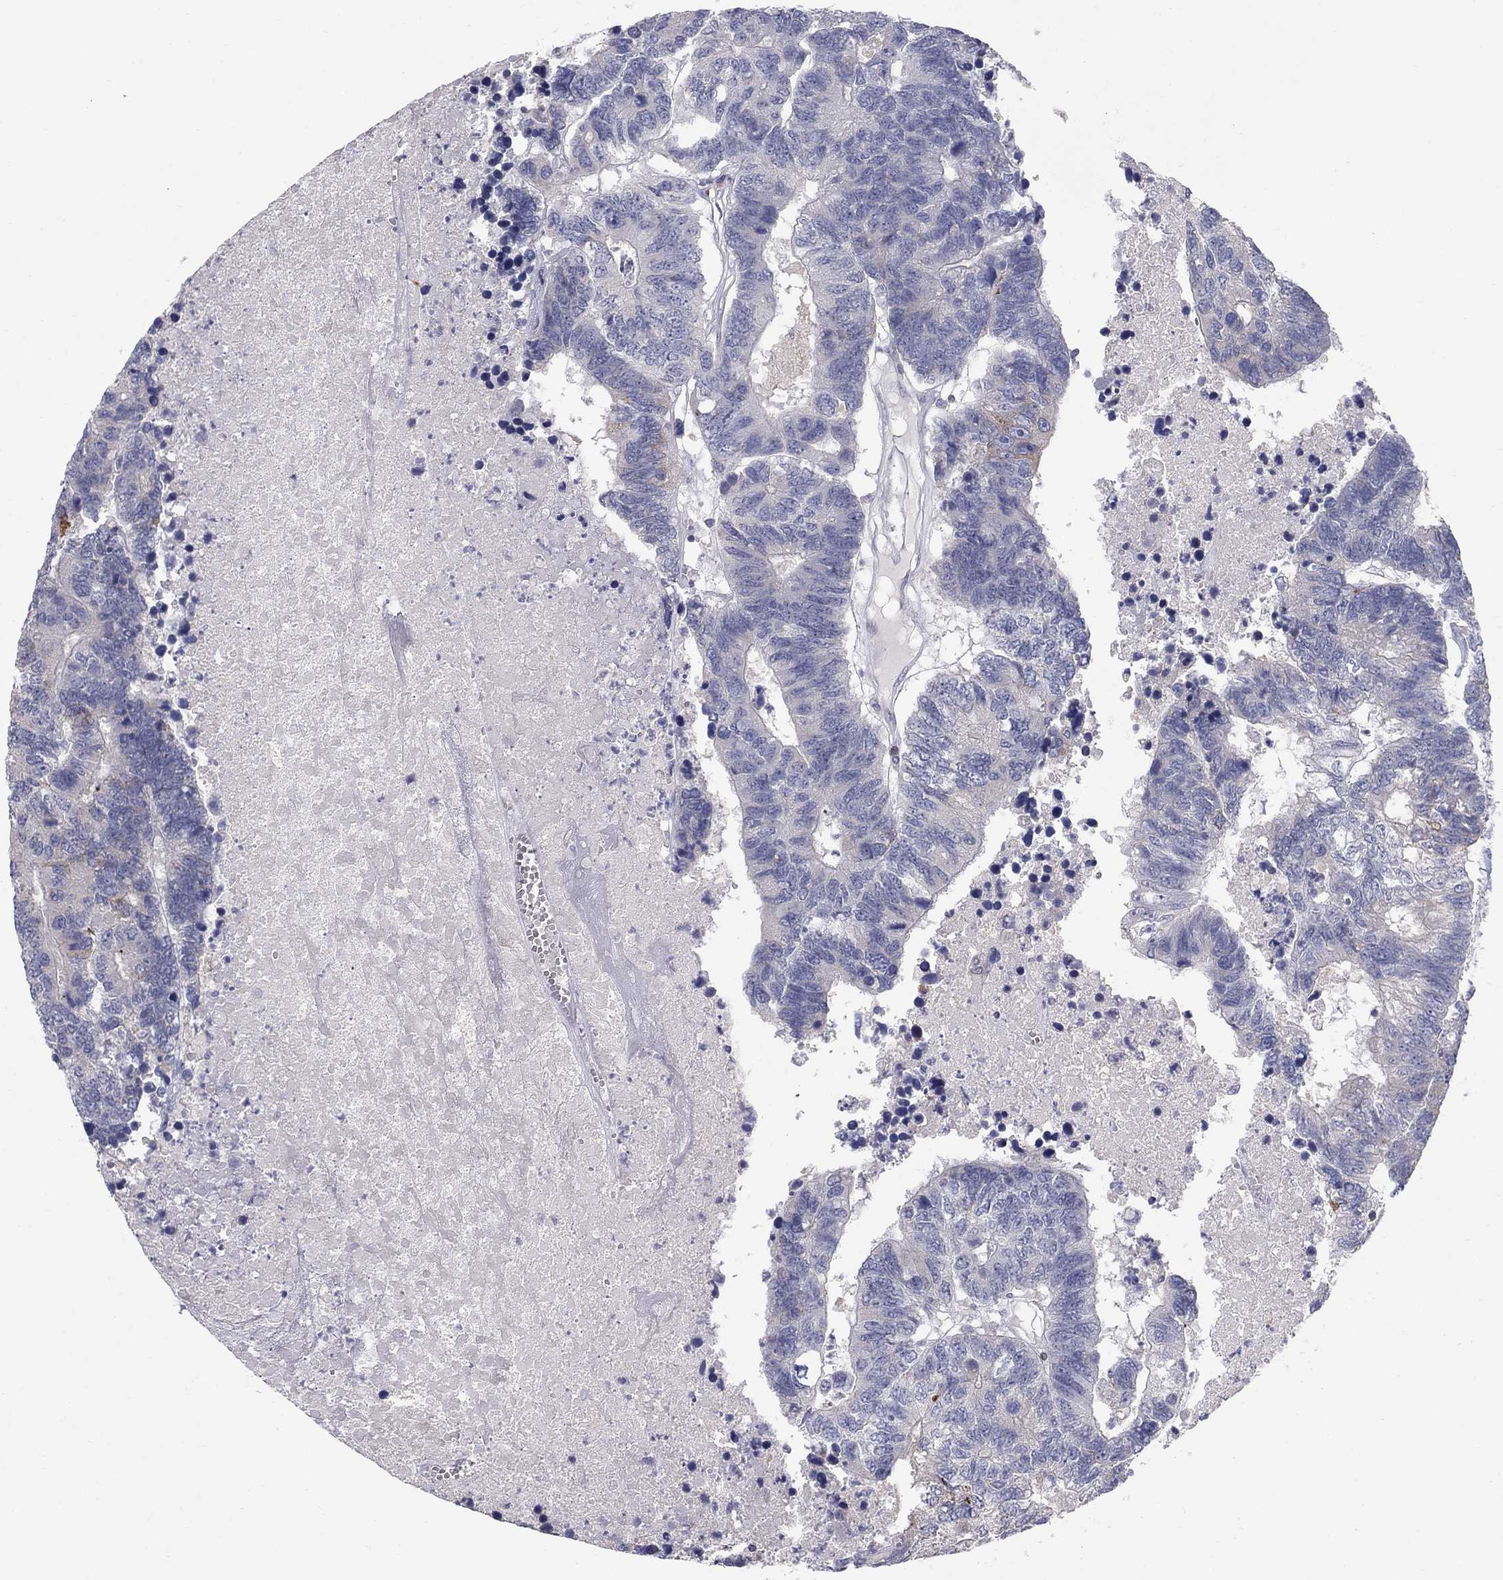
{"staining": {"intensity": "negative", "quantity": "none", "location": "none"}, "tissue": "colorectal cancer", "cell_type": "Tumor cells", "image_type": "cancer", "snomed": [{"axis": "morphology", "description": "Adenocarcinoma, NOS"}, {"axis": "topography", "description": "Colon"}], "caption": "A micrograph of human colorectal cancer is negative for staining in tumor cells.", "gene": "NTRK2", "patient": {"sex": "female", "age": 48}}